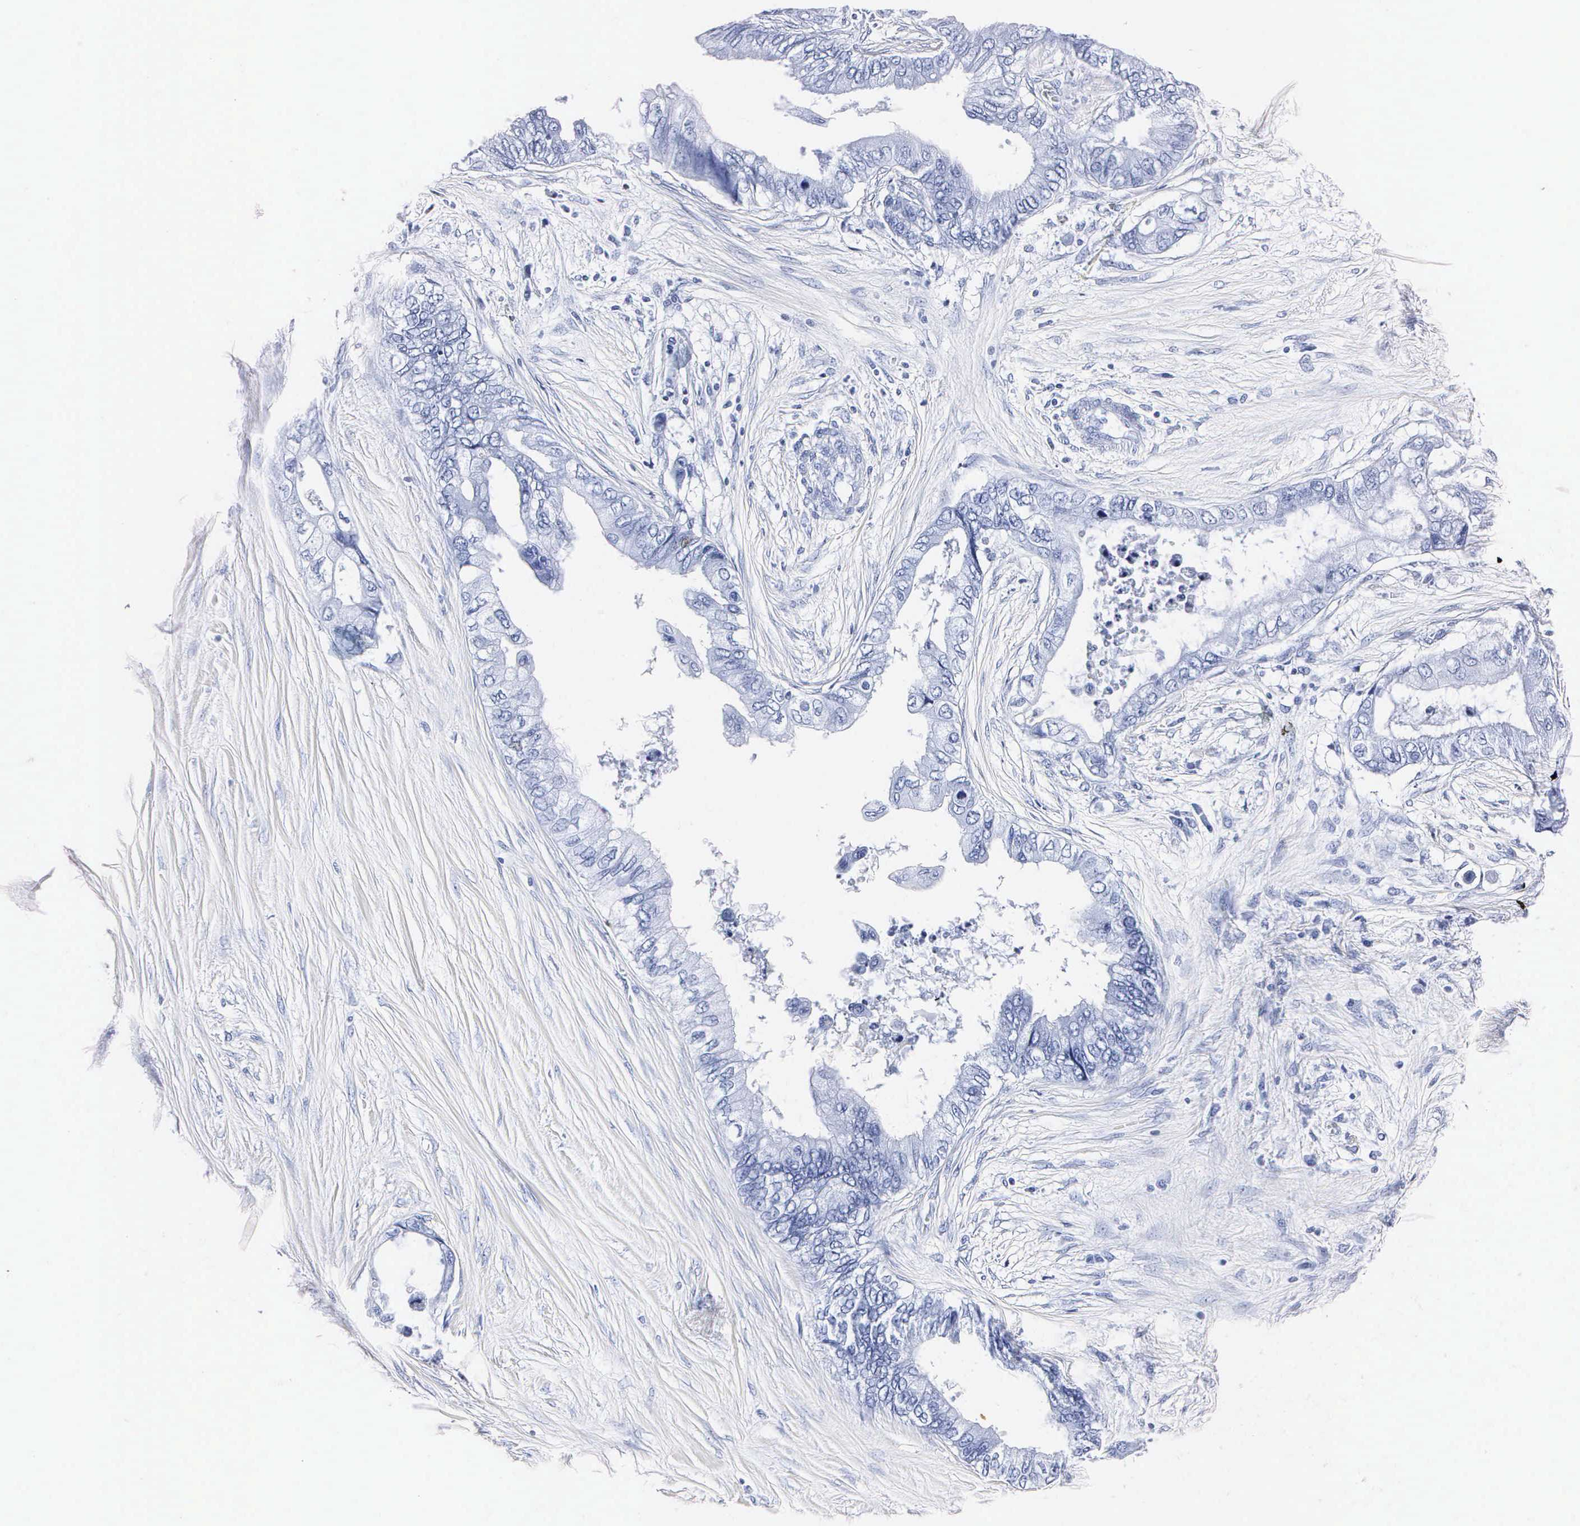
{"staining": {"intensity": "negative", "quantity": "none", "location": "none"}, "tissue": "pancreatic cancer", "cell_type": "Tumor cells", "image_type": "cancer", "snomed": [{"axis": "morphology", "description": "Adenocarcinoma, NOS"}, {"axis": "topography", "description": "Pancreas"}], "caption": "DAB (3,3'-diaminobenzidine) immunohistochemical staining of pancreatic cancer (adenocarcinoma) displays no significant expression in tumor cells.", "gene": "MB", "patient": {"sex": "female", "age": 66}}